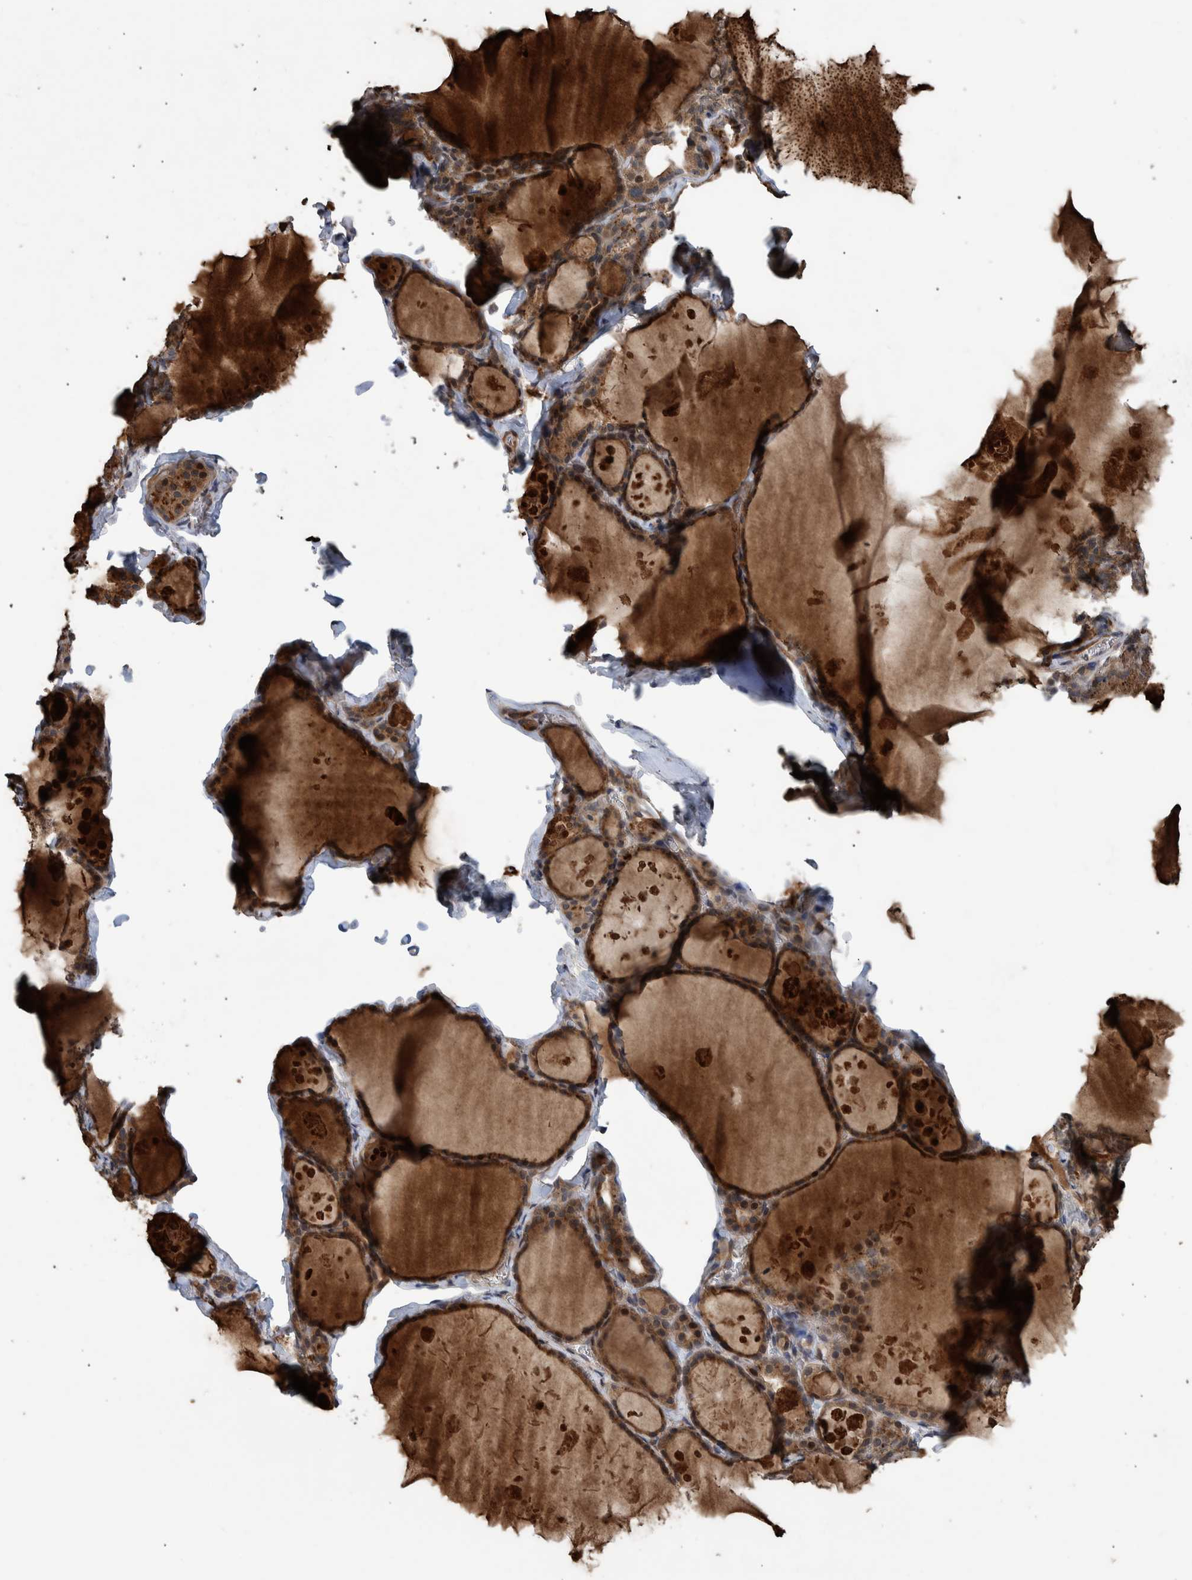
{"staining": {"intensity": "moderate", "quantity": ">75%", "location": "cytoplasmic/membranous"}, "tissue": "thyroid gland", "cell_type": "Glandular cells", "image_type": "normal", "snomed": [{"axis": "morphology", "description": "Normal tissue, NOS"}, {"axis": "topography", "description": "Thyroid gland"}], "caption": "A histopathology image of human thyroid gland stained for a protein demonstrates moderate cytoplasmic/membranous brown staining in glandular cells.", "gene": "B3GNTL1", "patient": {"sex": "male", "age": 56}}